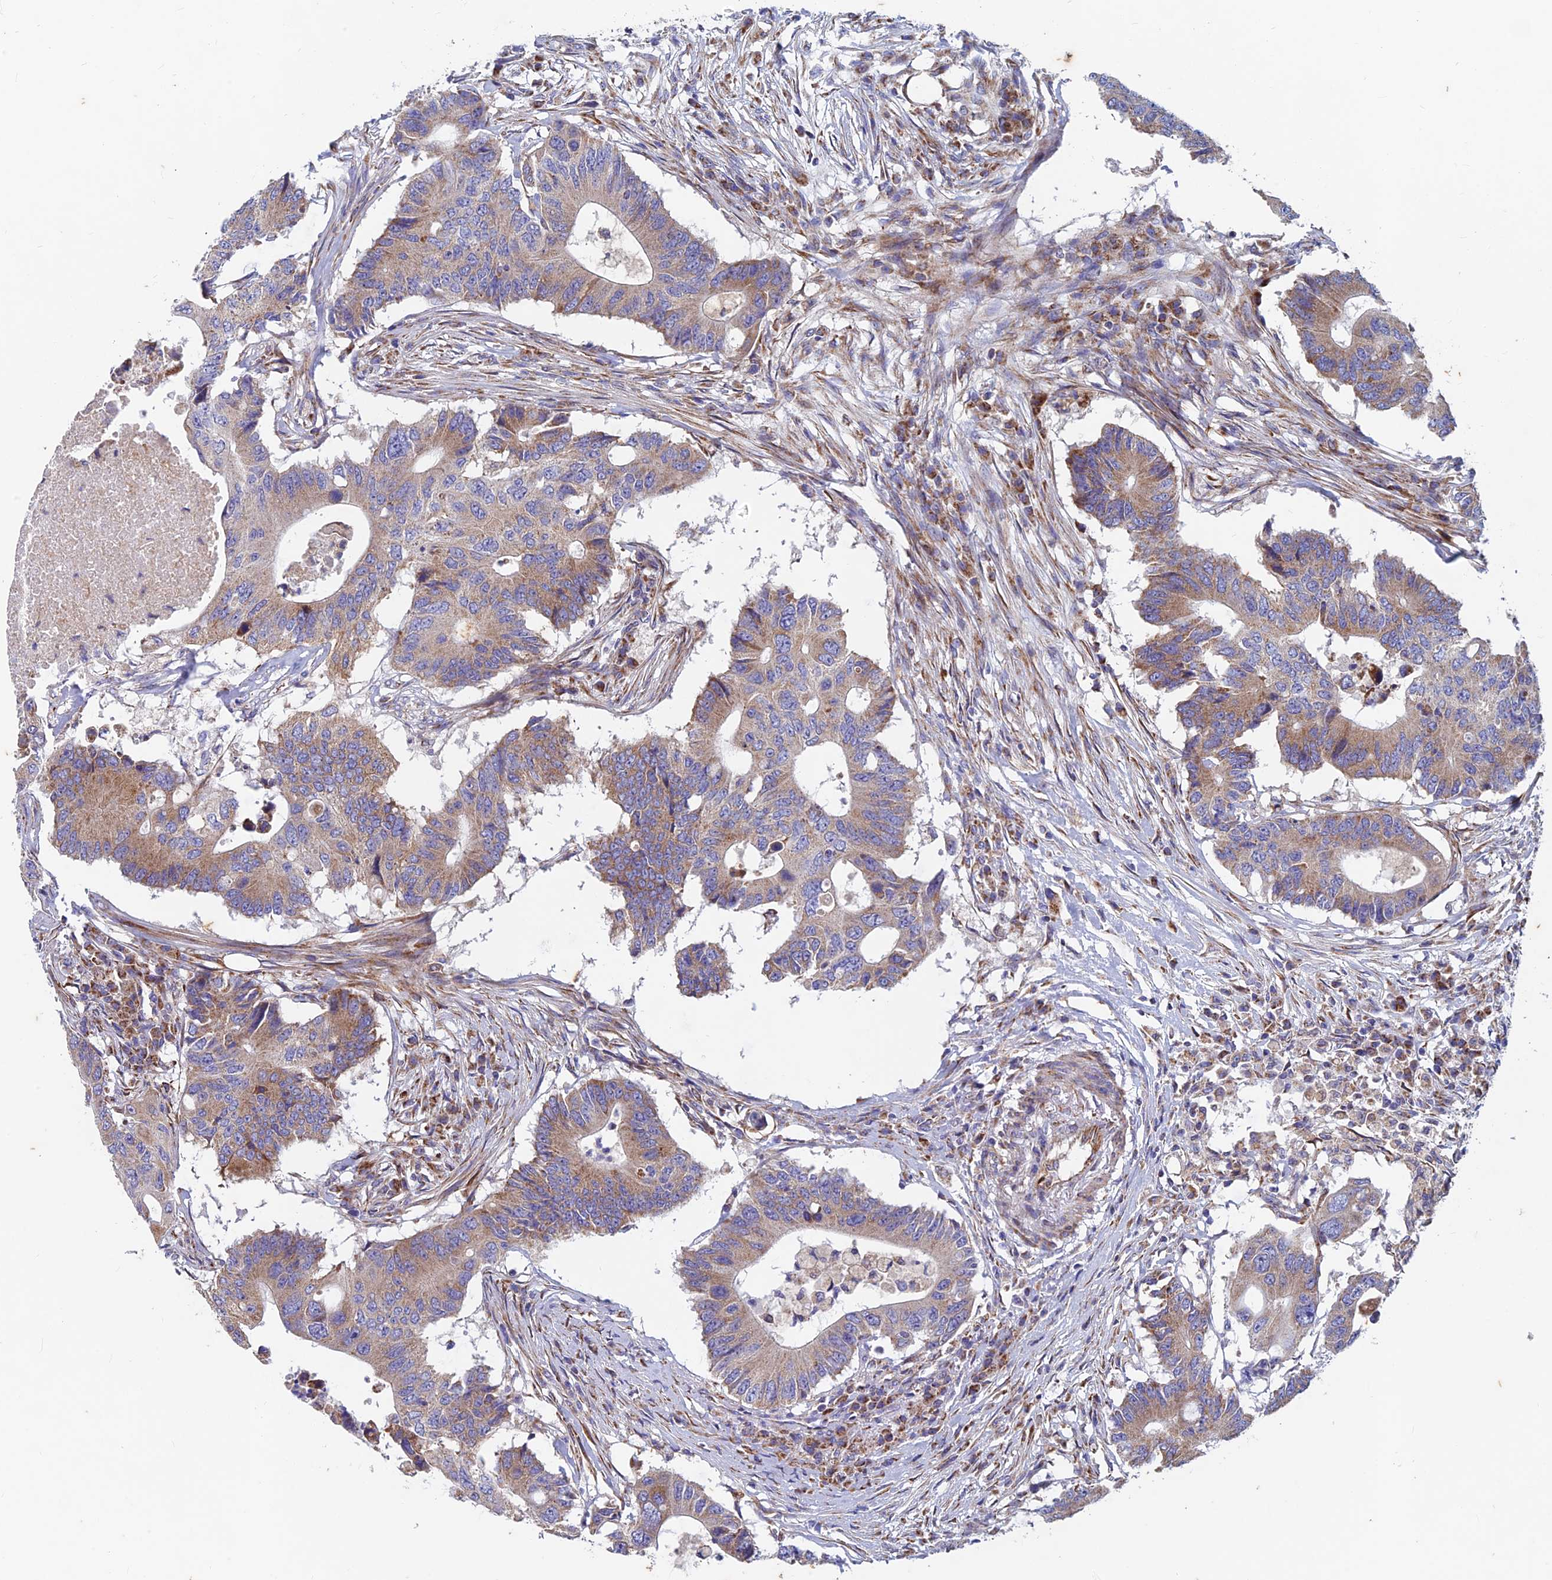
{"staining": {"intensity": "moderate", "quantity": "25%-75%", "location": "cytoplasmic/membranous"}, "tissue": "colorectal cancer", "cell_type": "Tumor cells", "image_type": "cancer", "snomed": [{"axis": "morphology", "description": "Adenocarcinoma, NOS"}, {"axis": "topography", "description": "Colon"}], "caption": "There is medium levels of moderate cytoplasmic/membranous expression in tumor cells of colorectal cancer (adenocarcinoma), as demonstrated by immunohistochemical staining (brown color).", "gene": "AP4S1", "patient": {"sex": "male", "age": 71}}